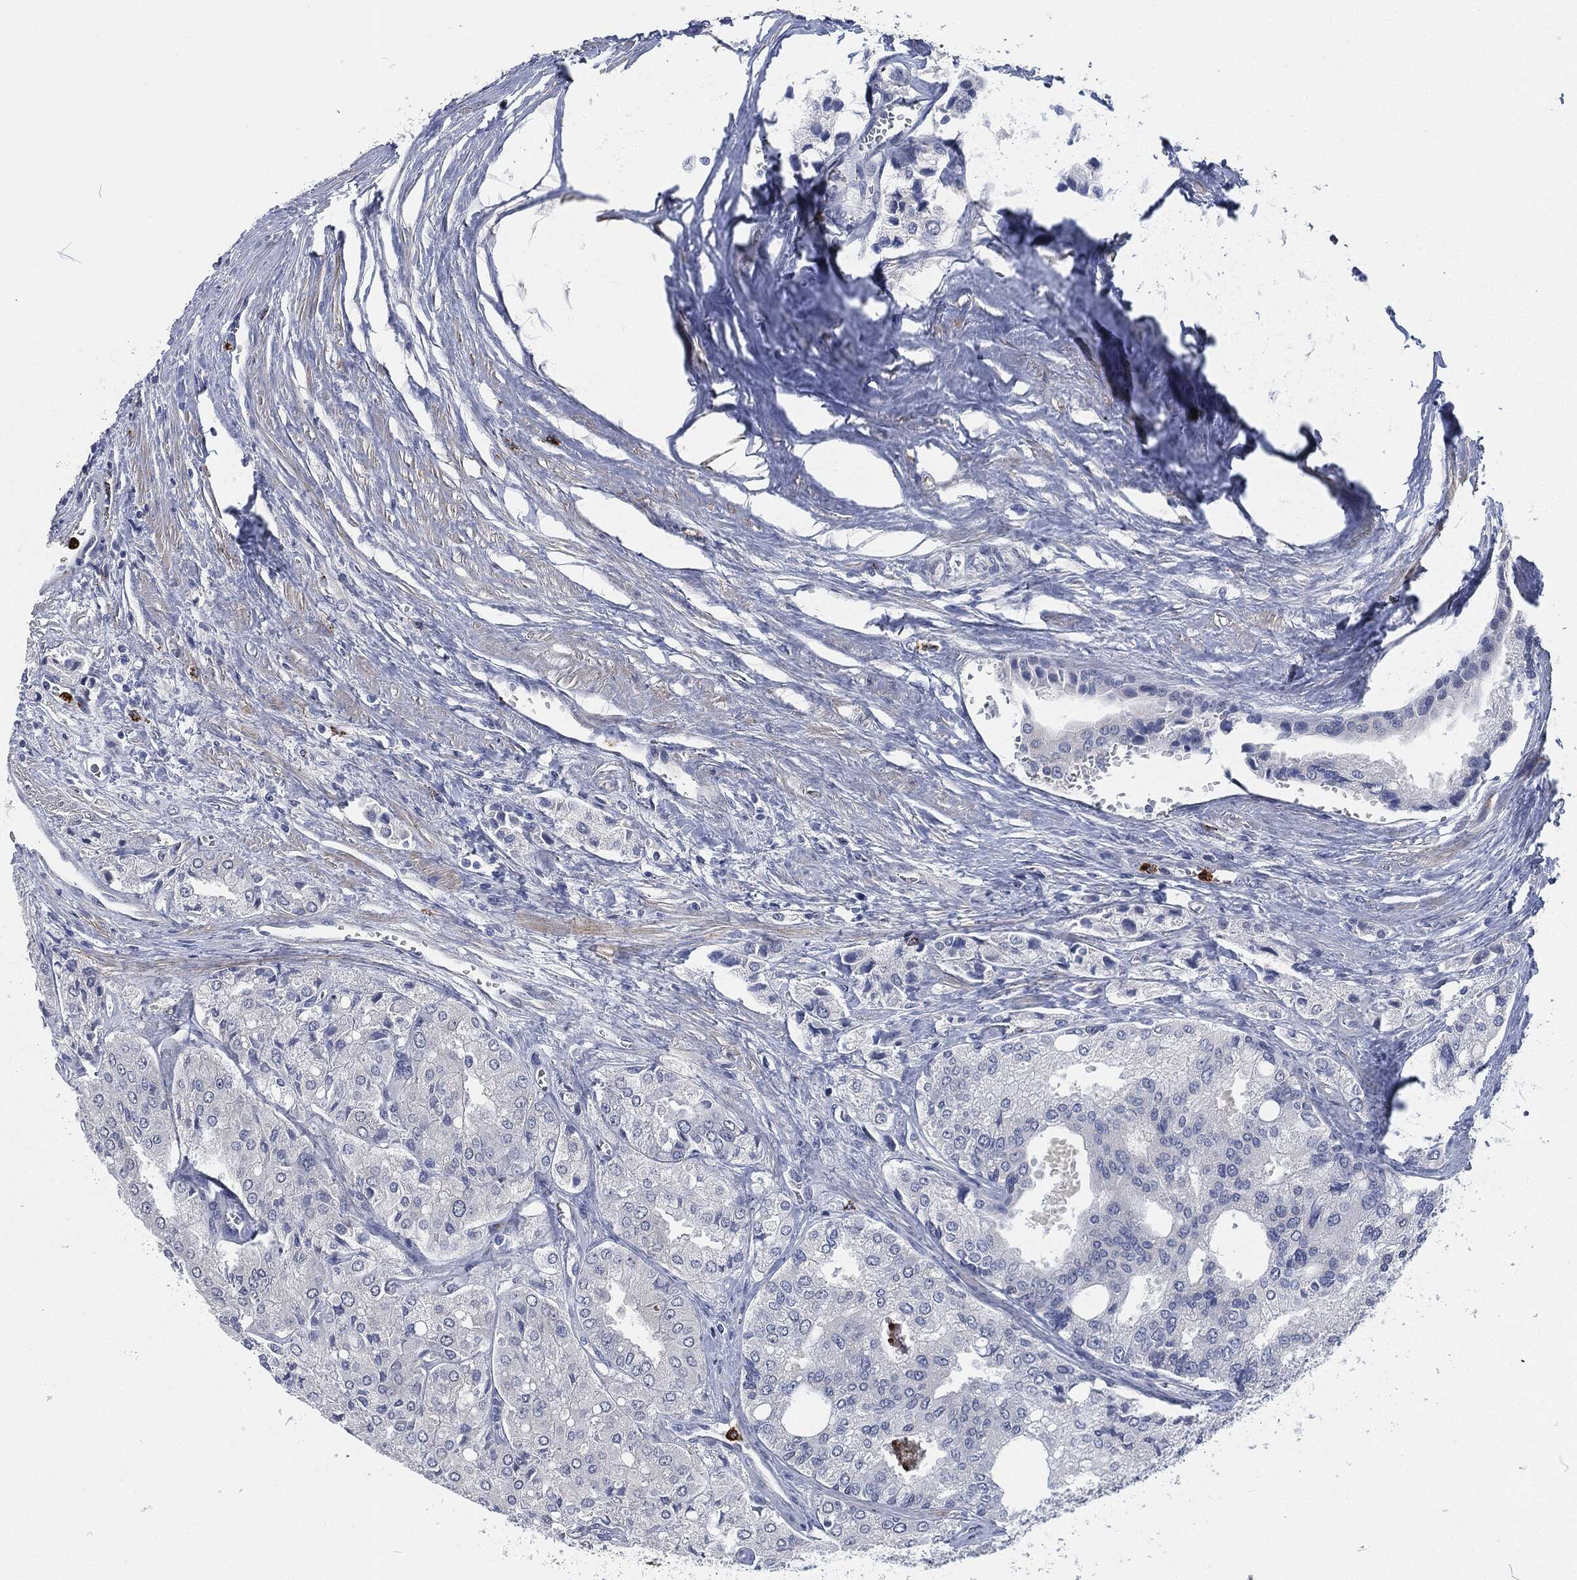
{"staining": {"intensity": "negative", "quantity": "none", "location": "none"}, "tissue": "prostate cancer", "cell_type": "Tumor cells", "image_type": "cancer", "snomed": [{"axis": "morphology", "description": "Adenocarcinoma, NOS"}, {"axis": "topography", "description": "Prostate and seminal vesicle, NOS"}, {"axis": "topography", "description": "Prostate"}], "caption": "DAB immunohistochemical staining of human prostate adenocarcinoma displays no significant positivity in tumor cells.", "gene": "MPO", "patient": {"sex": "male", "age": 67}}